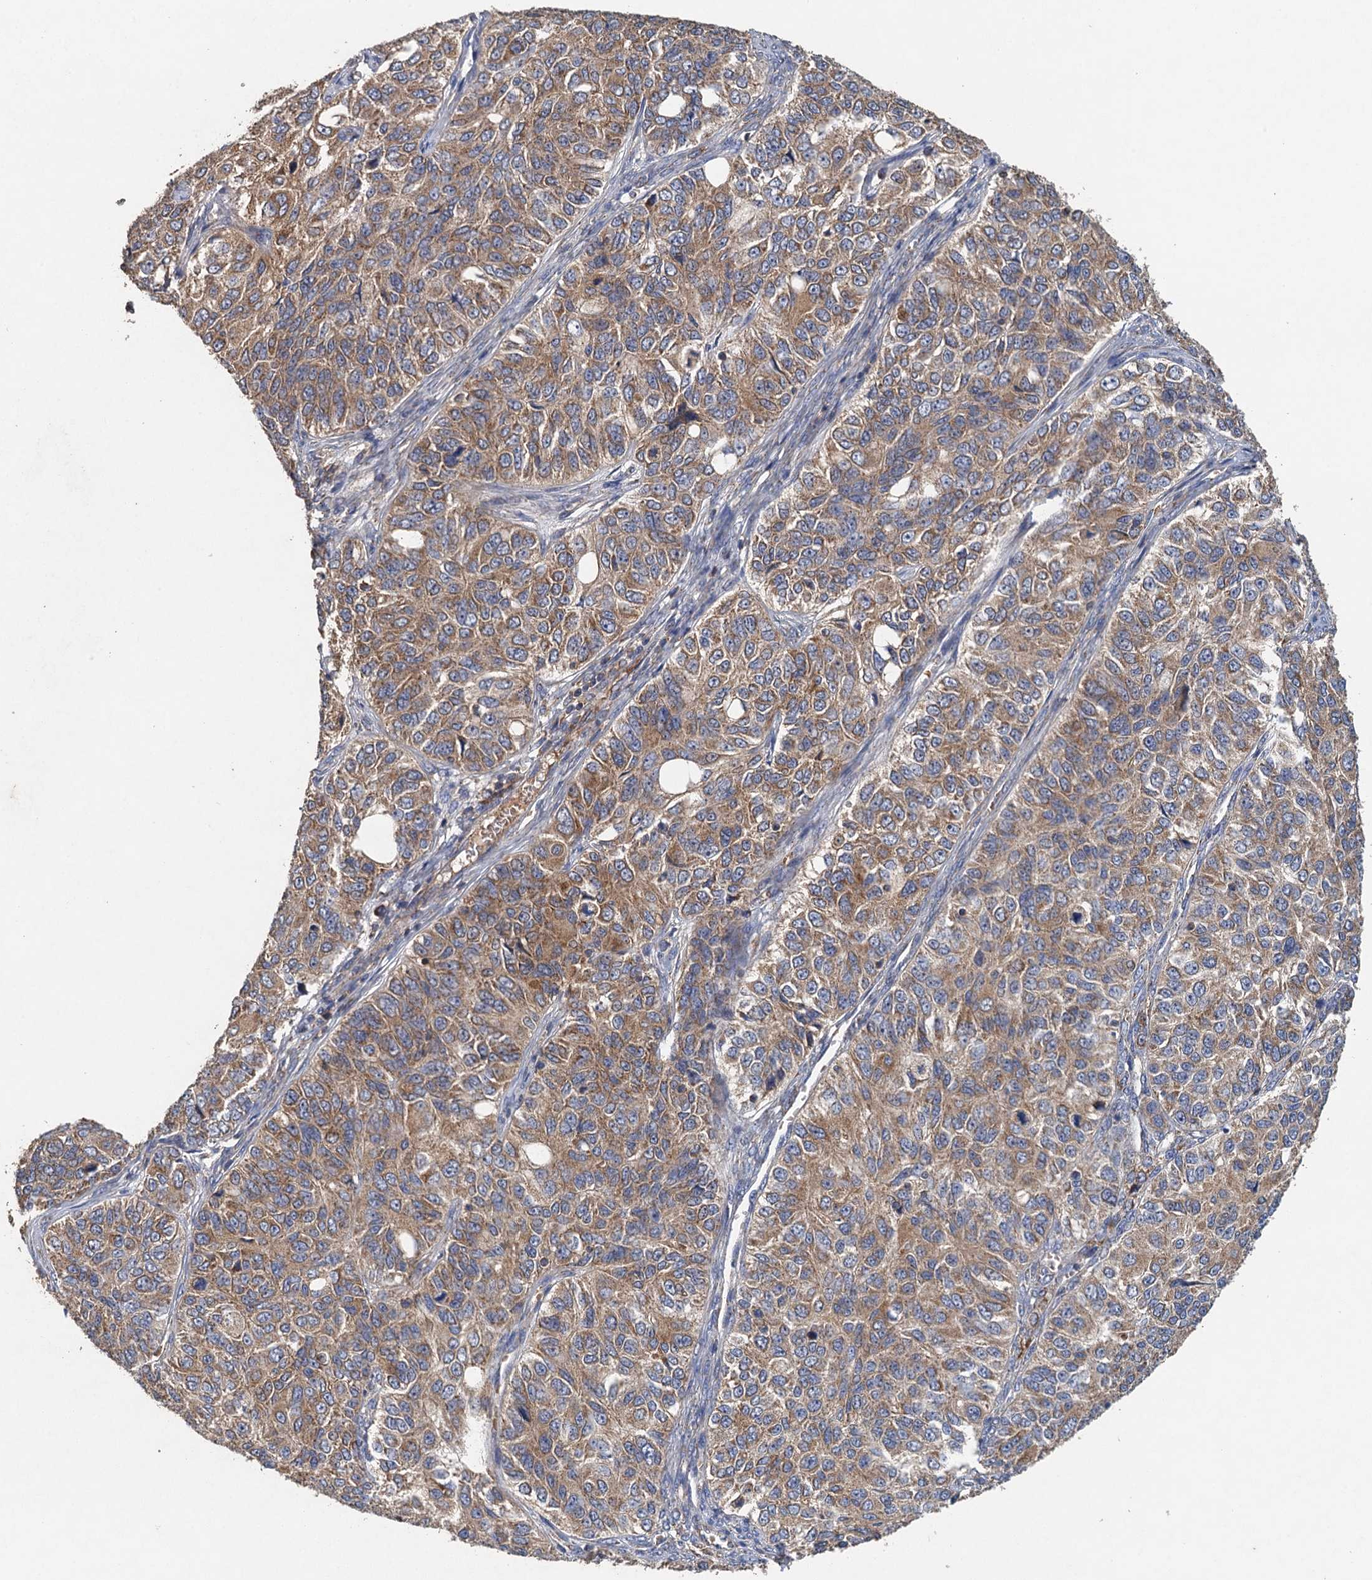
{"staining": {"intensity": "moderate", "quantity": ">75%", "location": "cytoplasmic/membranous"}, "tissue": "ovarian cancer", "cell_type": "Tumor cells", "image_type": "cancer", "snomed": [{"axis": "morphology", "description": "Carcinoma, endometroid"}, {"axis": "topography", "description": "Ovary"}], "caption": "The image shows staining of endometroid carcinoma (ovarian), revealing moderate cytoplasmic/membranous protein staining (brown color) within tumor cells.", "gene": "BCS1L", "patient": {"sex": "female", "age": 51}}